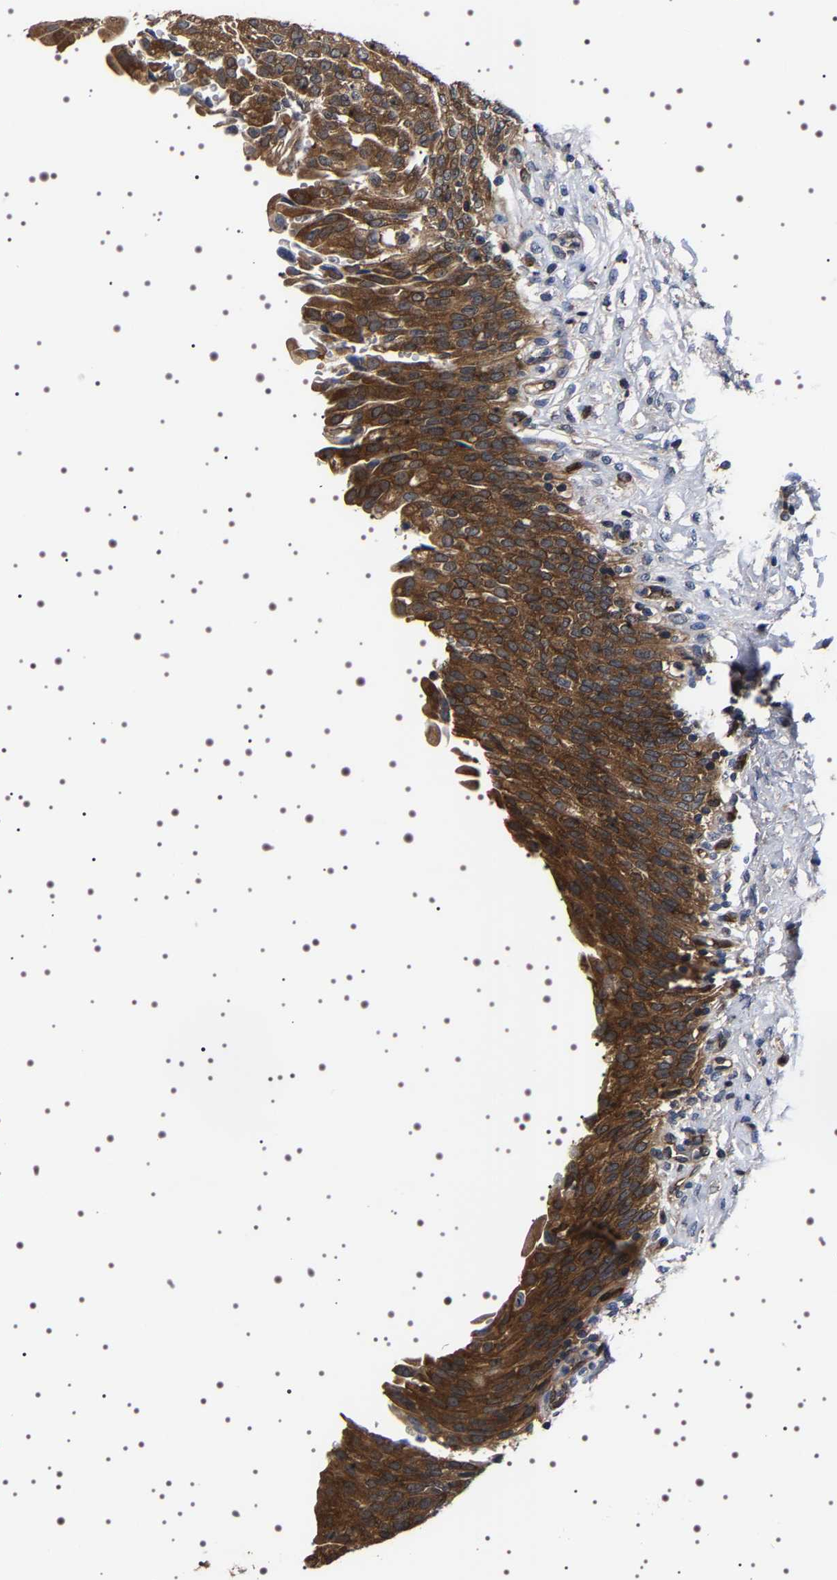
{"staining": {"intensity": "strong", "quantity": ">75%", "location": "cytoplasmic/membranous"}, "tissue": "urinary bladder", "cell_type": "Urothelial cells", "image_type": "normal", "snomed": [{"axis": "morphology", "description": "Urothelial carcinoma, High grade"}, {"axis": "topography", "description": "Urinary bladder"}], "caption": "Immunohistochemical staining of normal human urinary bladder demonstrates strong cytoplasmic/membranous protein expression in approximately >75% of urothelial cells.", "gene": "DARS1", "patient": {"sex": "male", "age": 46}}